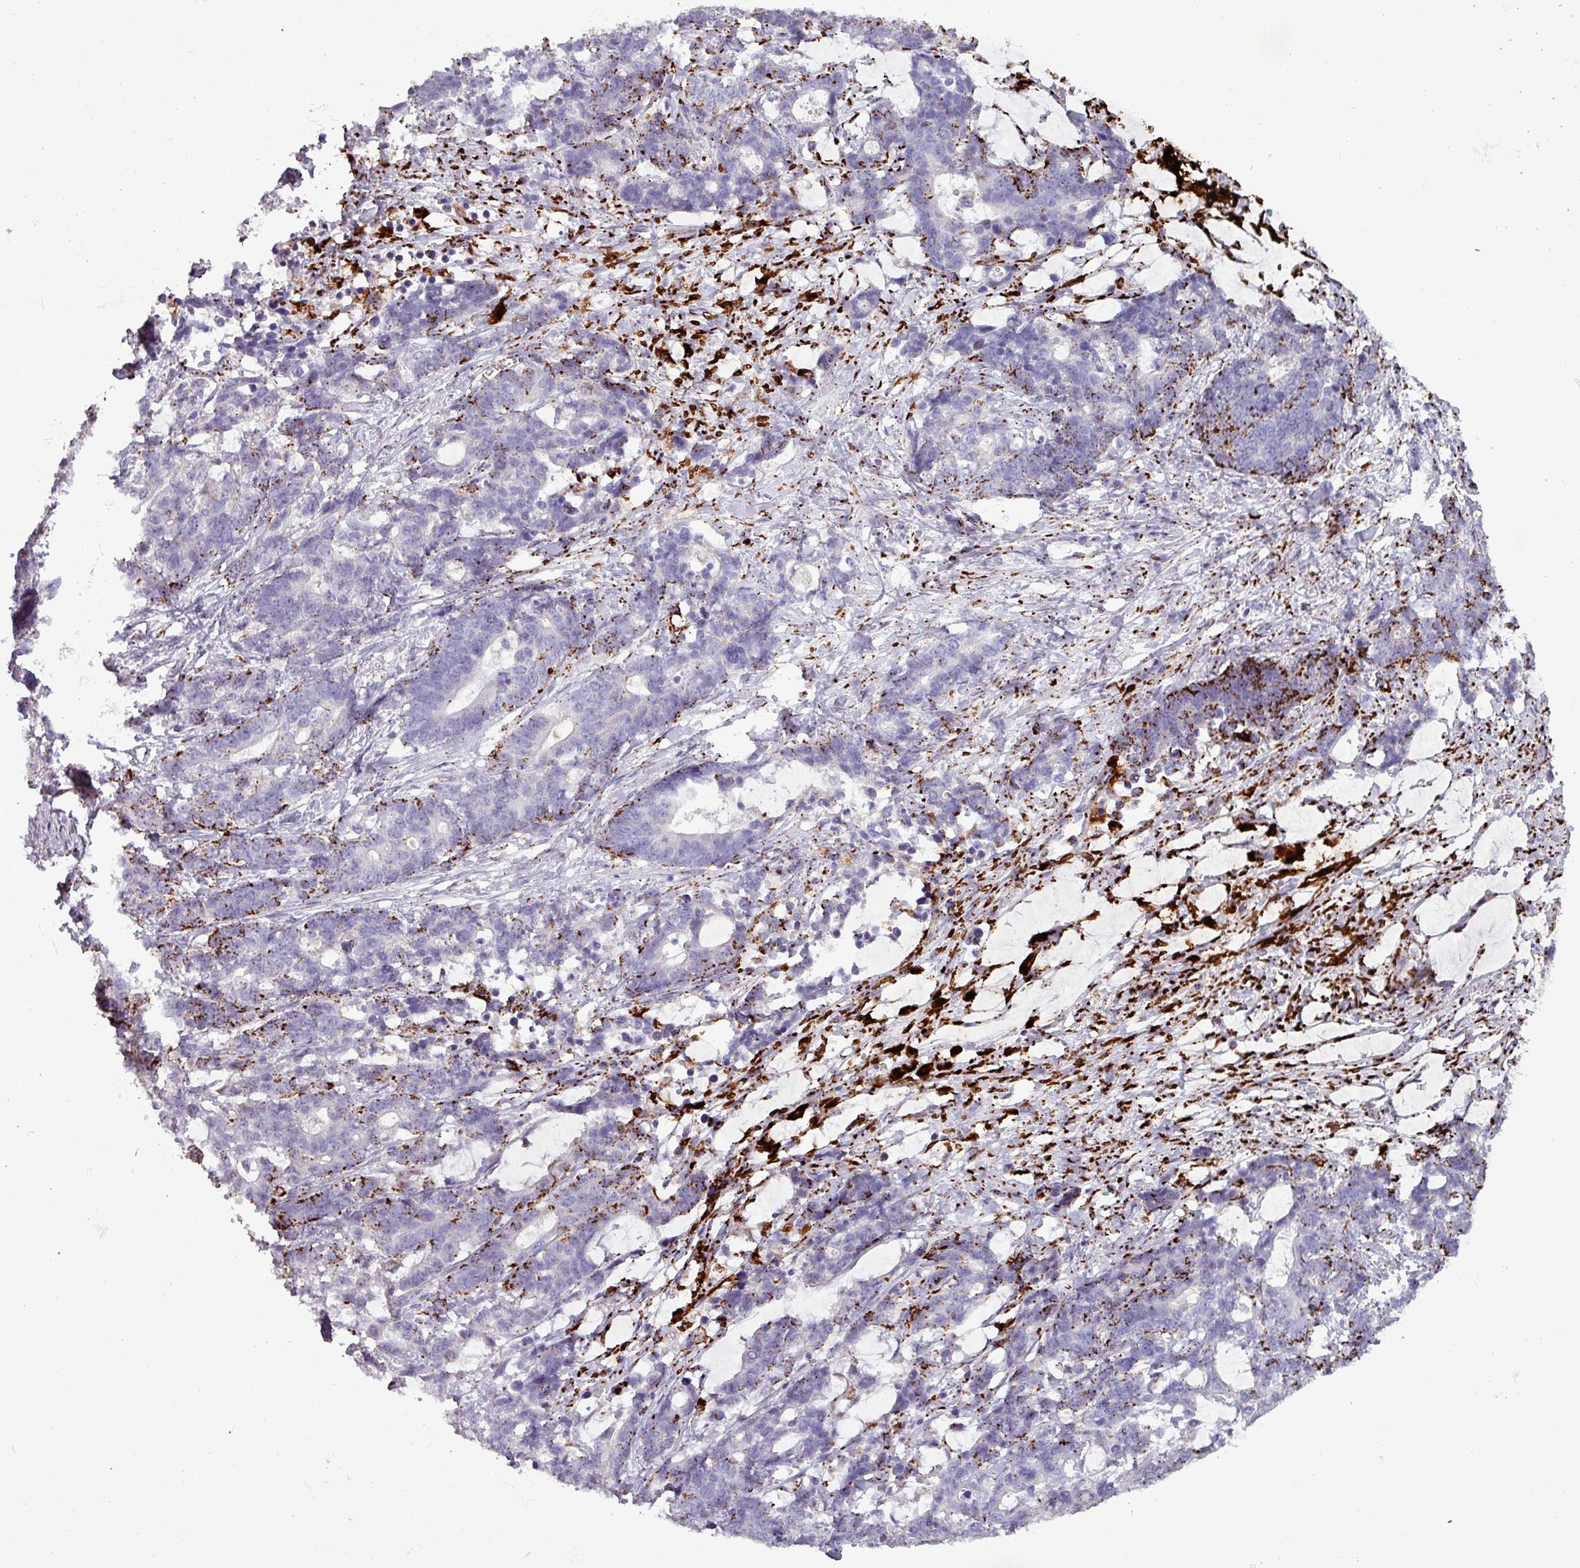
{"staining": {"intensity": "moderate", "quantity": "<25%", "location": "cytoplasmic/membranous"}, "tissue": "stomach cancer", "cell_type": "Tumor cells", "image_type": "cancer", "snomed": [{"axis": "morphology", "description": "Normal tissue, NOS"}, {"axis": "morphology", "description": "Adenocarcinoma, NOS"}, {"axis": "topography", "description": "Stomach"}], "caption": "Human stomach cancer stained for a protein (brown) displays moderate cytoplasmic/membranous positive staining in approximately <25% of tumor cells.", "gene": "PLIN2", "patient": {"sex": "female", "age": 64}}